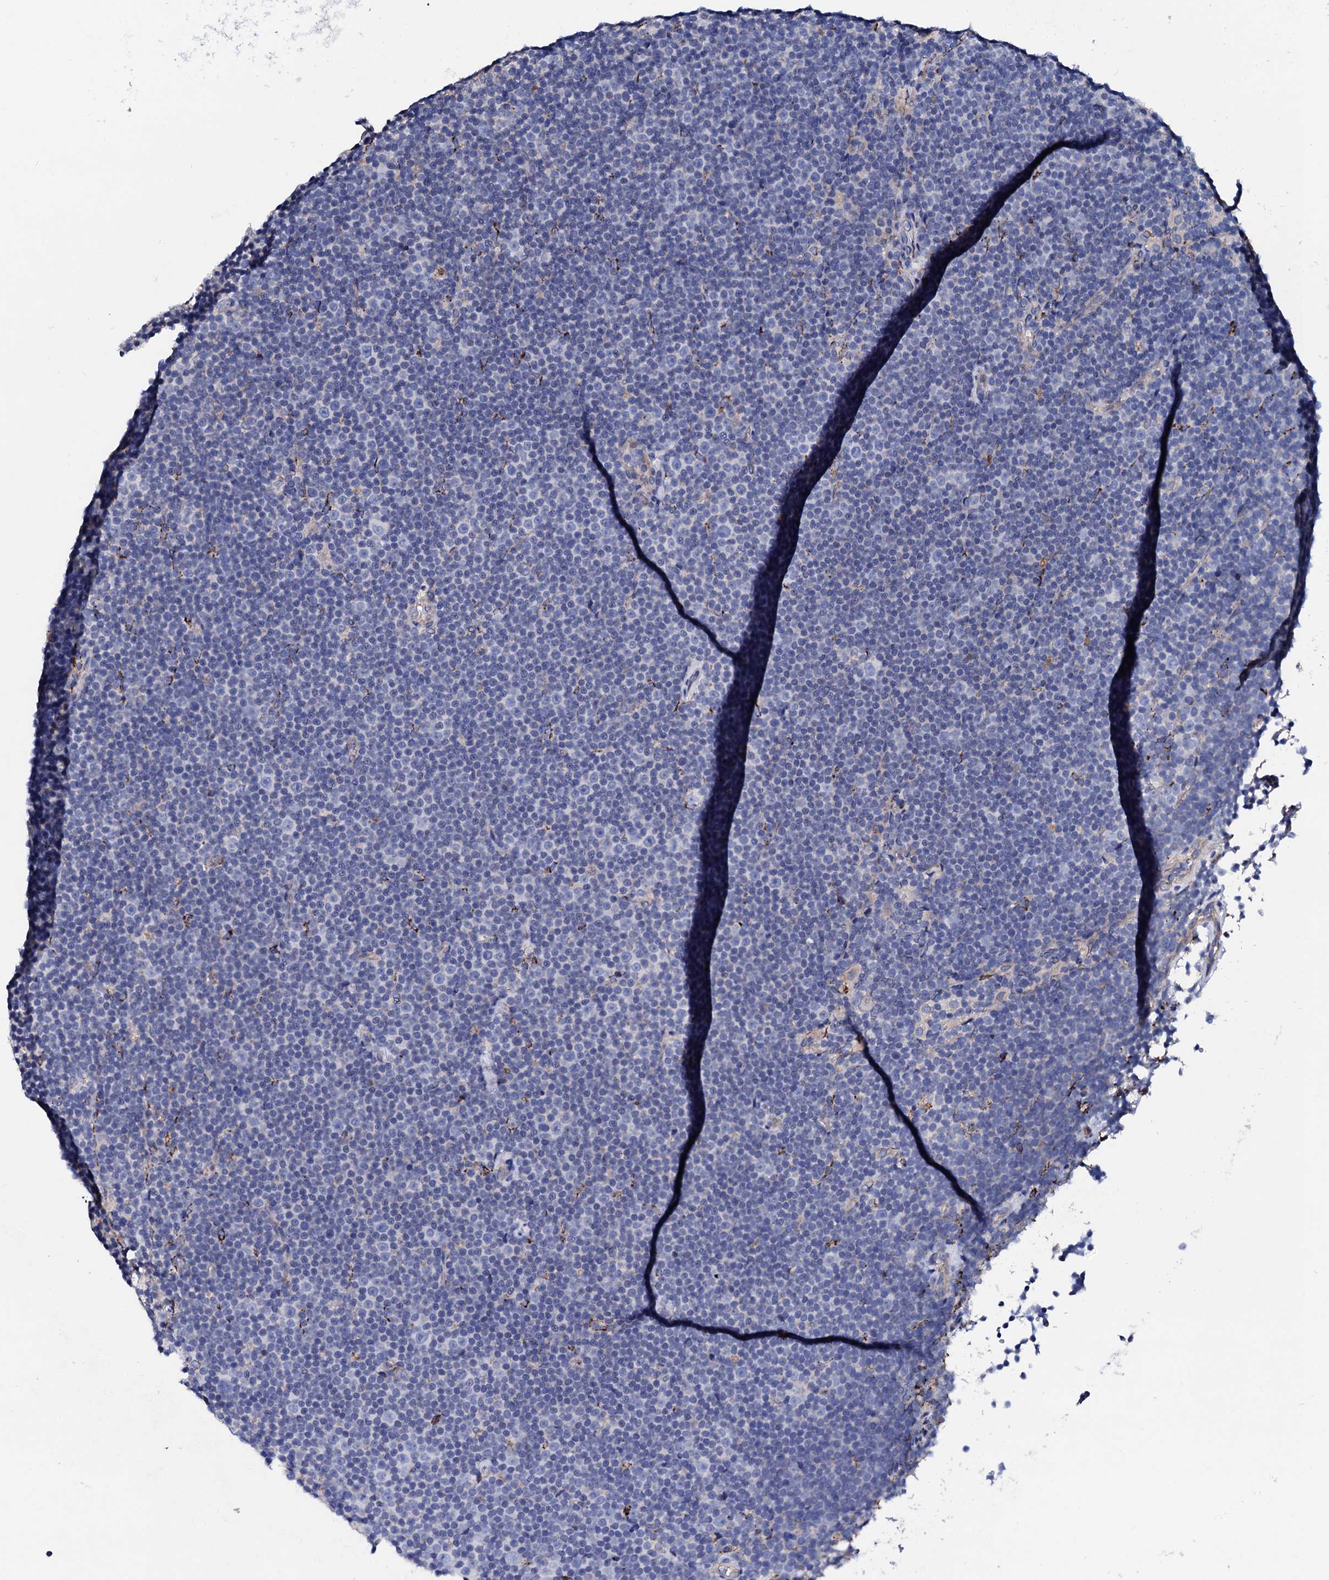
{"staining": {"intensity": "negative", "quantity": "none", "location": "none"}, "tissue": "lymphoma", "cell_type": "Tumor cells", "image_type": "cancer", "snomed": [{"axis": "morphology", "description": "Malignant lymphoma, non-Hodgkin's type, Low grade"}, {"axis": "topography", "description": "Lymph node"}], "caption": "Immunohistochemistry (IHC) photomicrograph of neoplastic tissue: lymphoma stained with DAB (3,3'-diaminobenzidine) exhibits no significant protein positivity in tumor cells. Brightfield microscopy of immunohistochemistry (IHC) stained with DAB (brown) and hematoxylin (blue), captured at high magnification.", "gene": "KLHL32", "patient": {"sex": "female", "age": 67}}